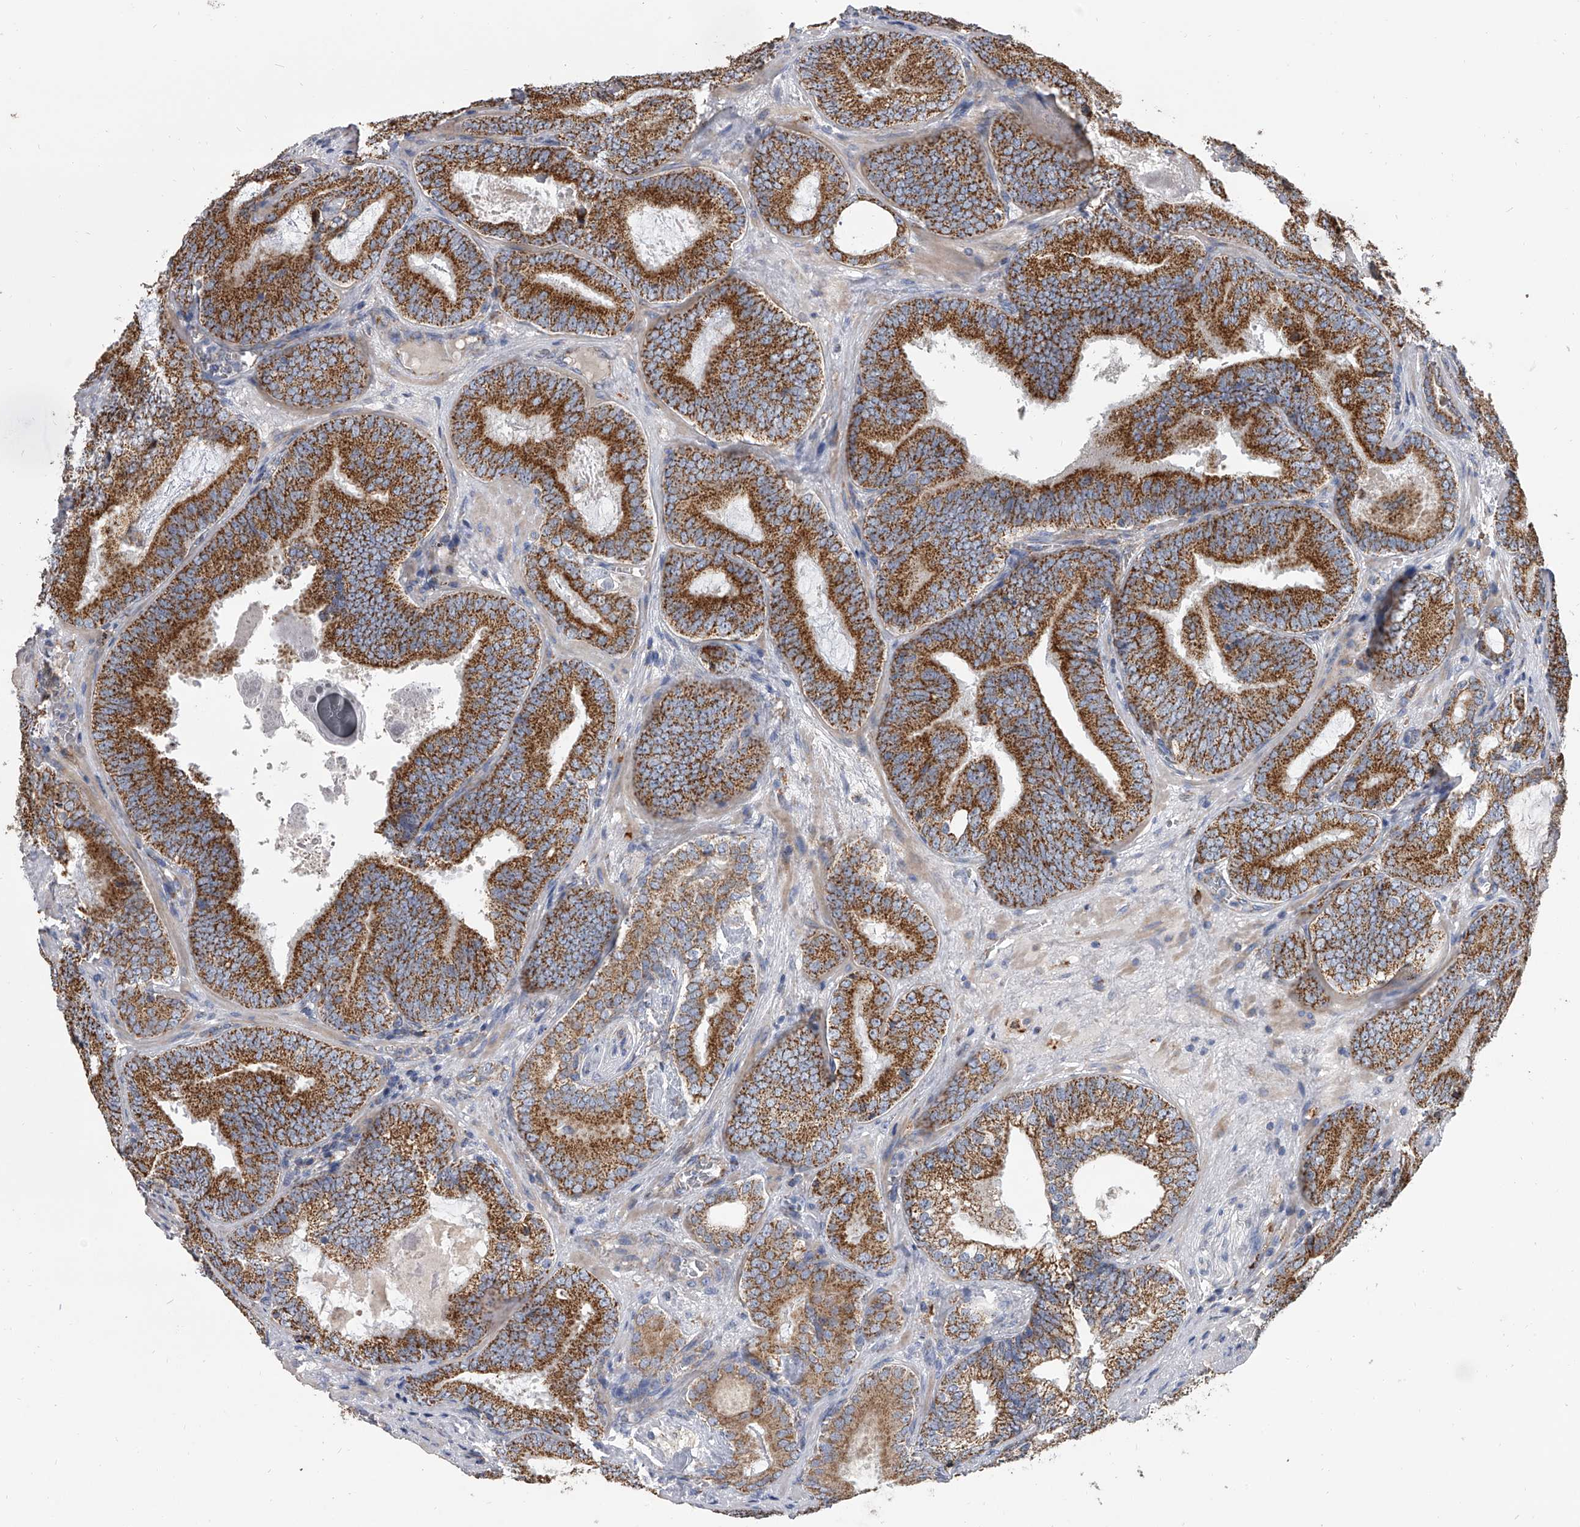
{"staining": {"intensity": "strong", "quantity": ">75%", "location": "cytoplasmic/membranous"}, "tissue": "prostate cancer", "cell_type": "Tumor cells", "image_type": "cancer", "snomed": [{"axis": "morphology", "description": "Adenocarcinoma, High grade"}, {"axis": "topography", "description": "Prostate"}], "caption": "Immunohistochemistry of prostate adenocarcinoma (high-grade) shows high levels of strong cytoplasmic/membranous positivity in approximately >75% of tumor cells.", "gene": "MRPL28", "patient": {"sex": "male", "age": 66}}